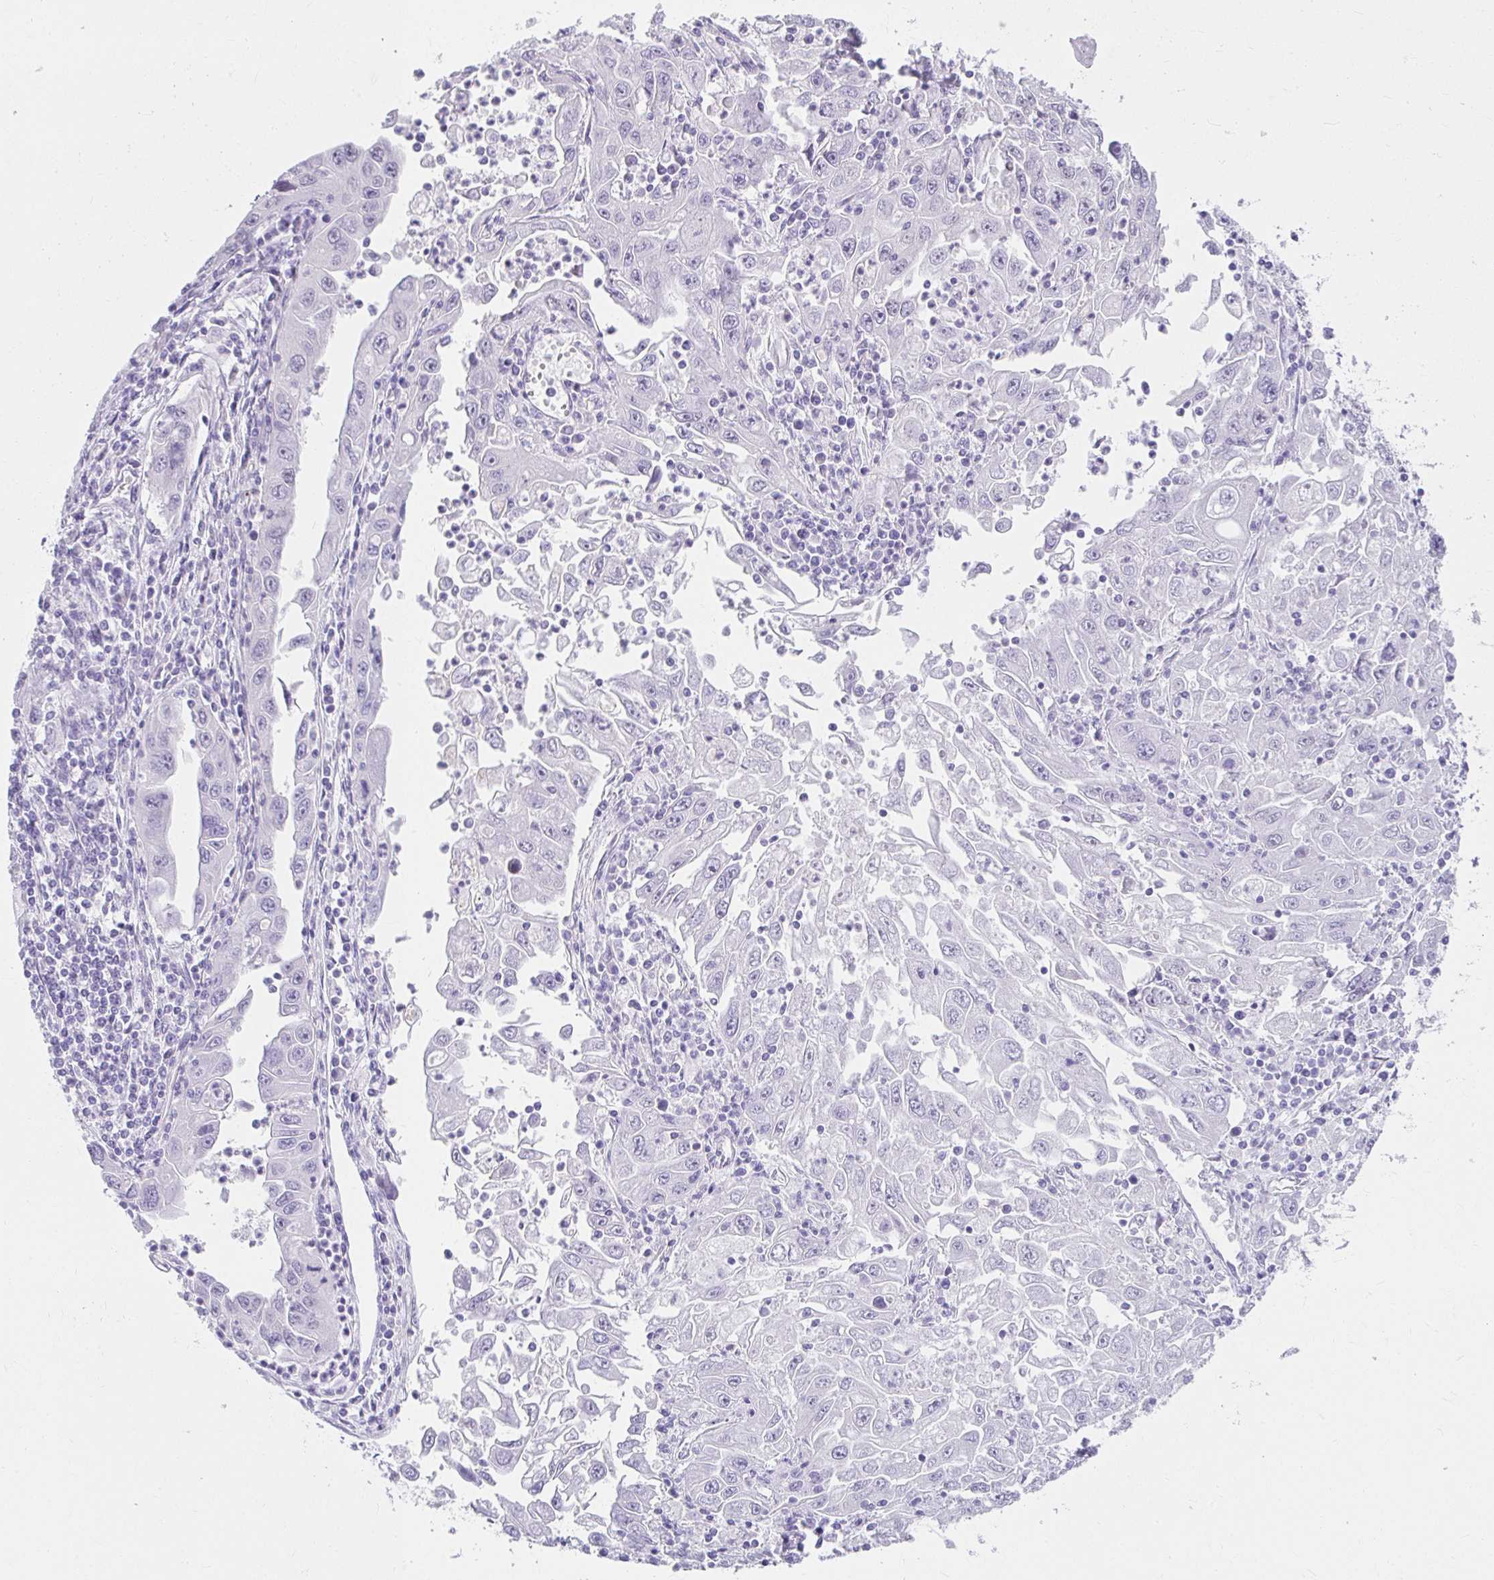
{"staining": {"intensity": "negative", "quantity": "none", "location": "none"}, "tissue": "endometrial cancer", "cell_type": "Tumor cells", "image_type": "cancer", "snomed": [{"axis": "morphology", "description": "Adenocarcinoma, NOS"}, {"axis": "topography", "description": "Uterus"}], "caption": "Histopathology image shows no significant protein positivity in tumor cells of endometrial cancer.", "gene": "VGLL1", "patient": {"sex": "female", "age": 62}}